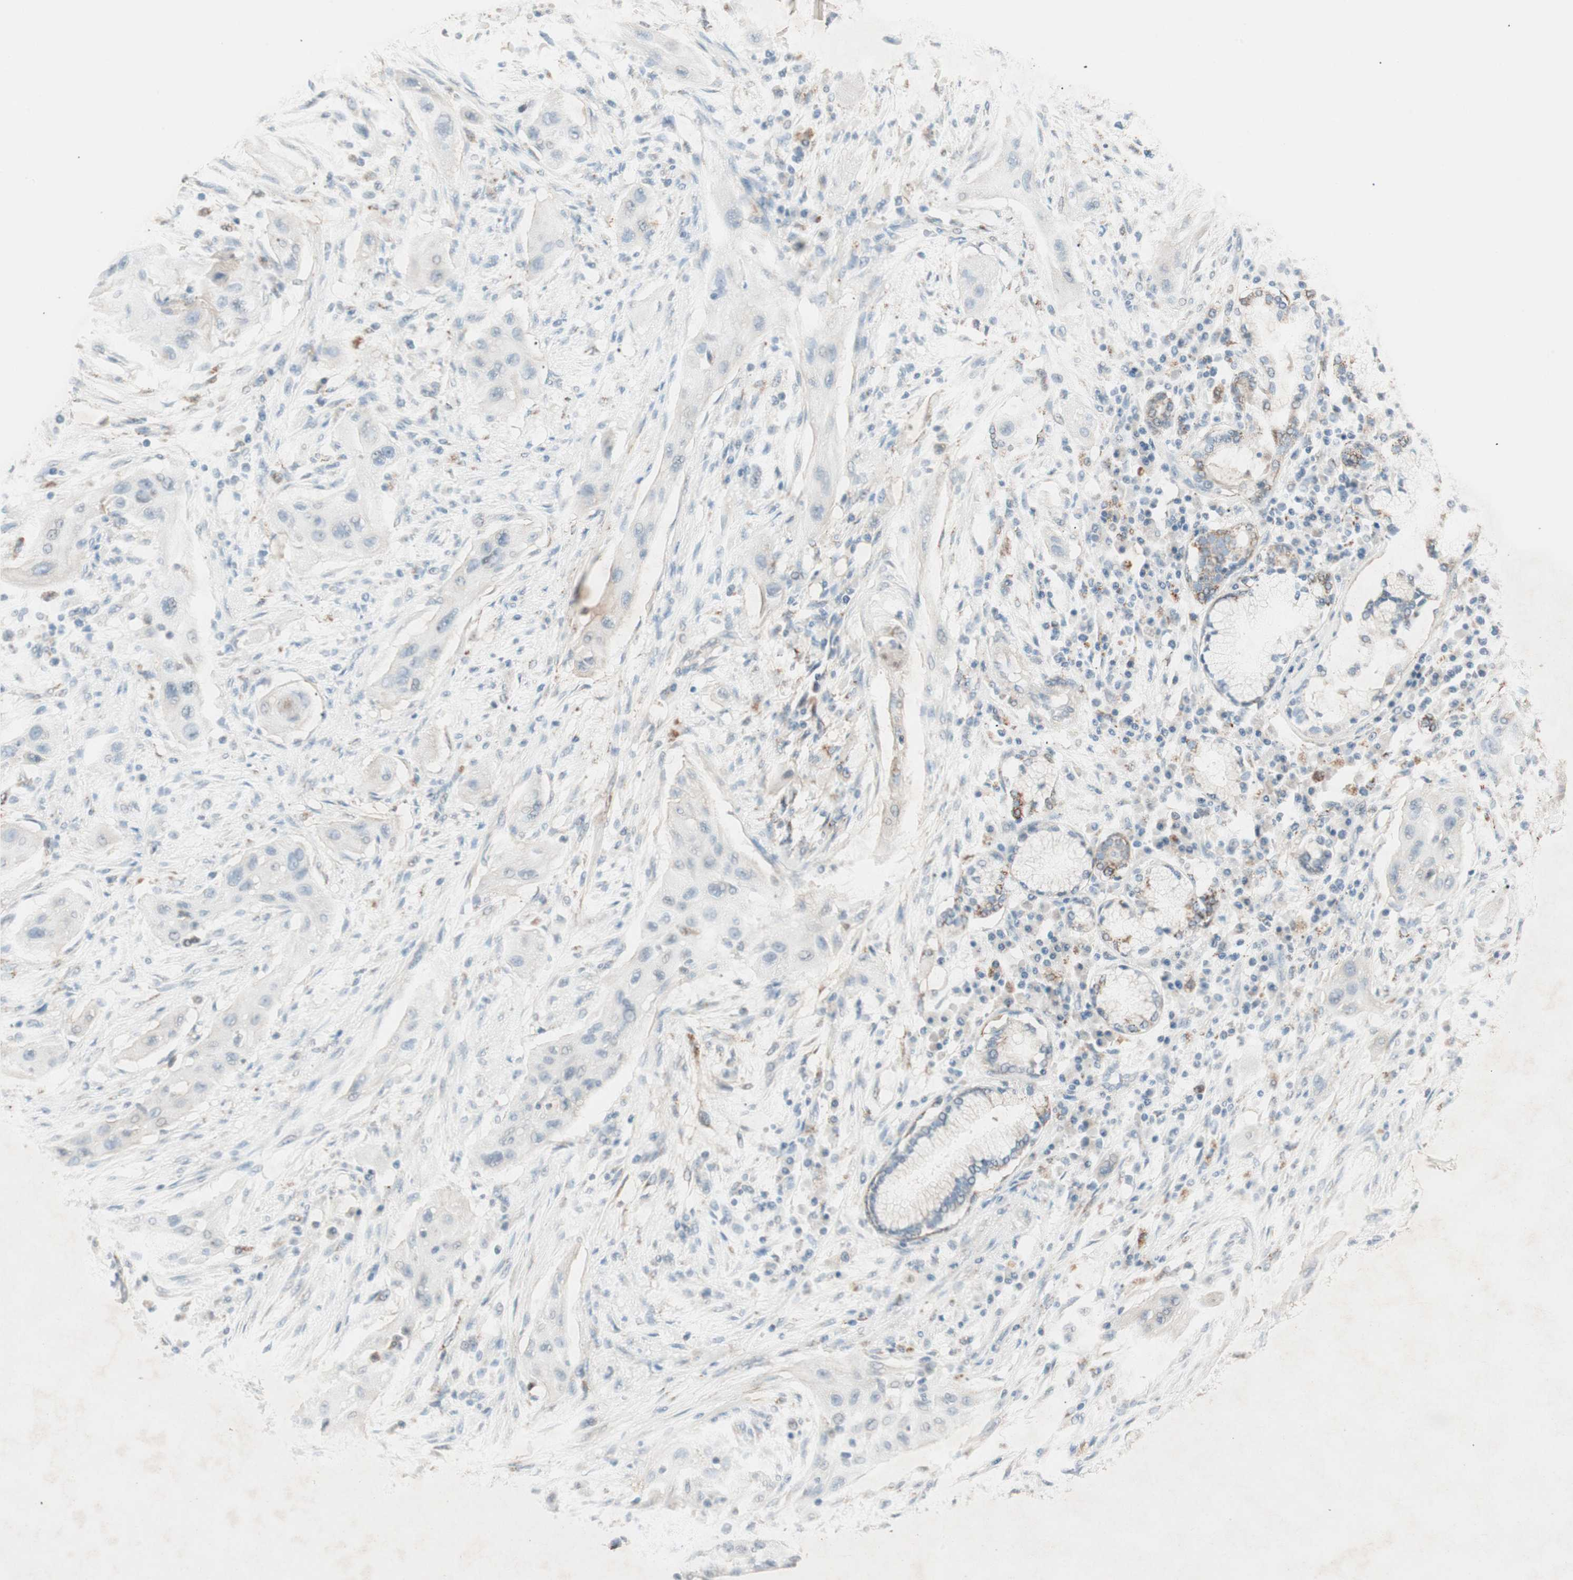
{"staining": {"intensity": "weak", "quantity": "<25%", "location": "cytoplasmic/membranous"}, "tissue": "lung cancer", "cell_type": "Tumor cells", "image_type": "cancer", "snomed": [{"axis": "morphology", "description": "Squamous cell carcinoma, NOS"}, {"axis": "topography", "description": "Lung"}], "caption": "Immunohistochemical staining of lung cancer (squamous cell carcinoma) reveals no significant staining in tumor cells. Nuclei are stained in blue.", "gene": "NFRKB", "patient": {"sex": "female", "age": 47}}